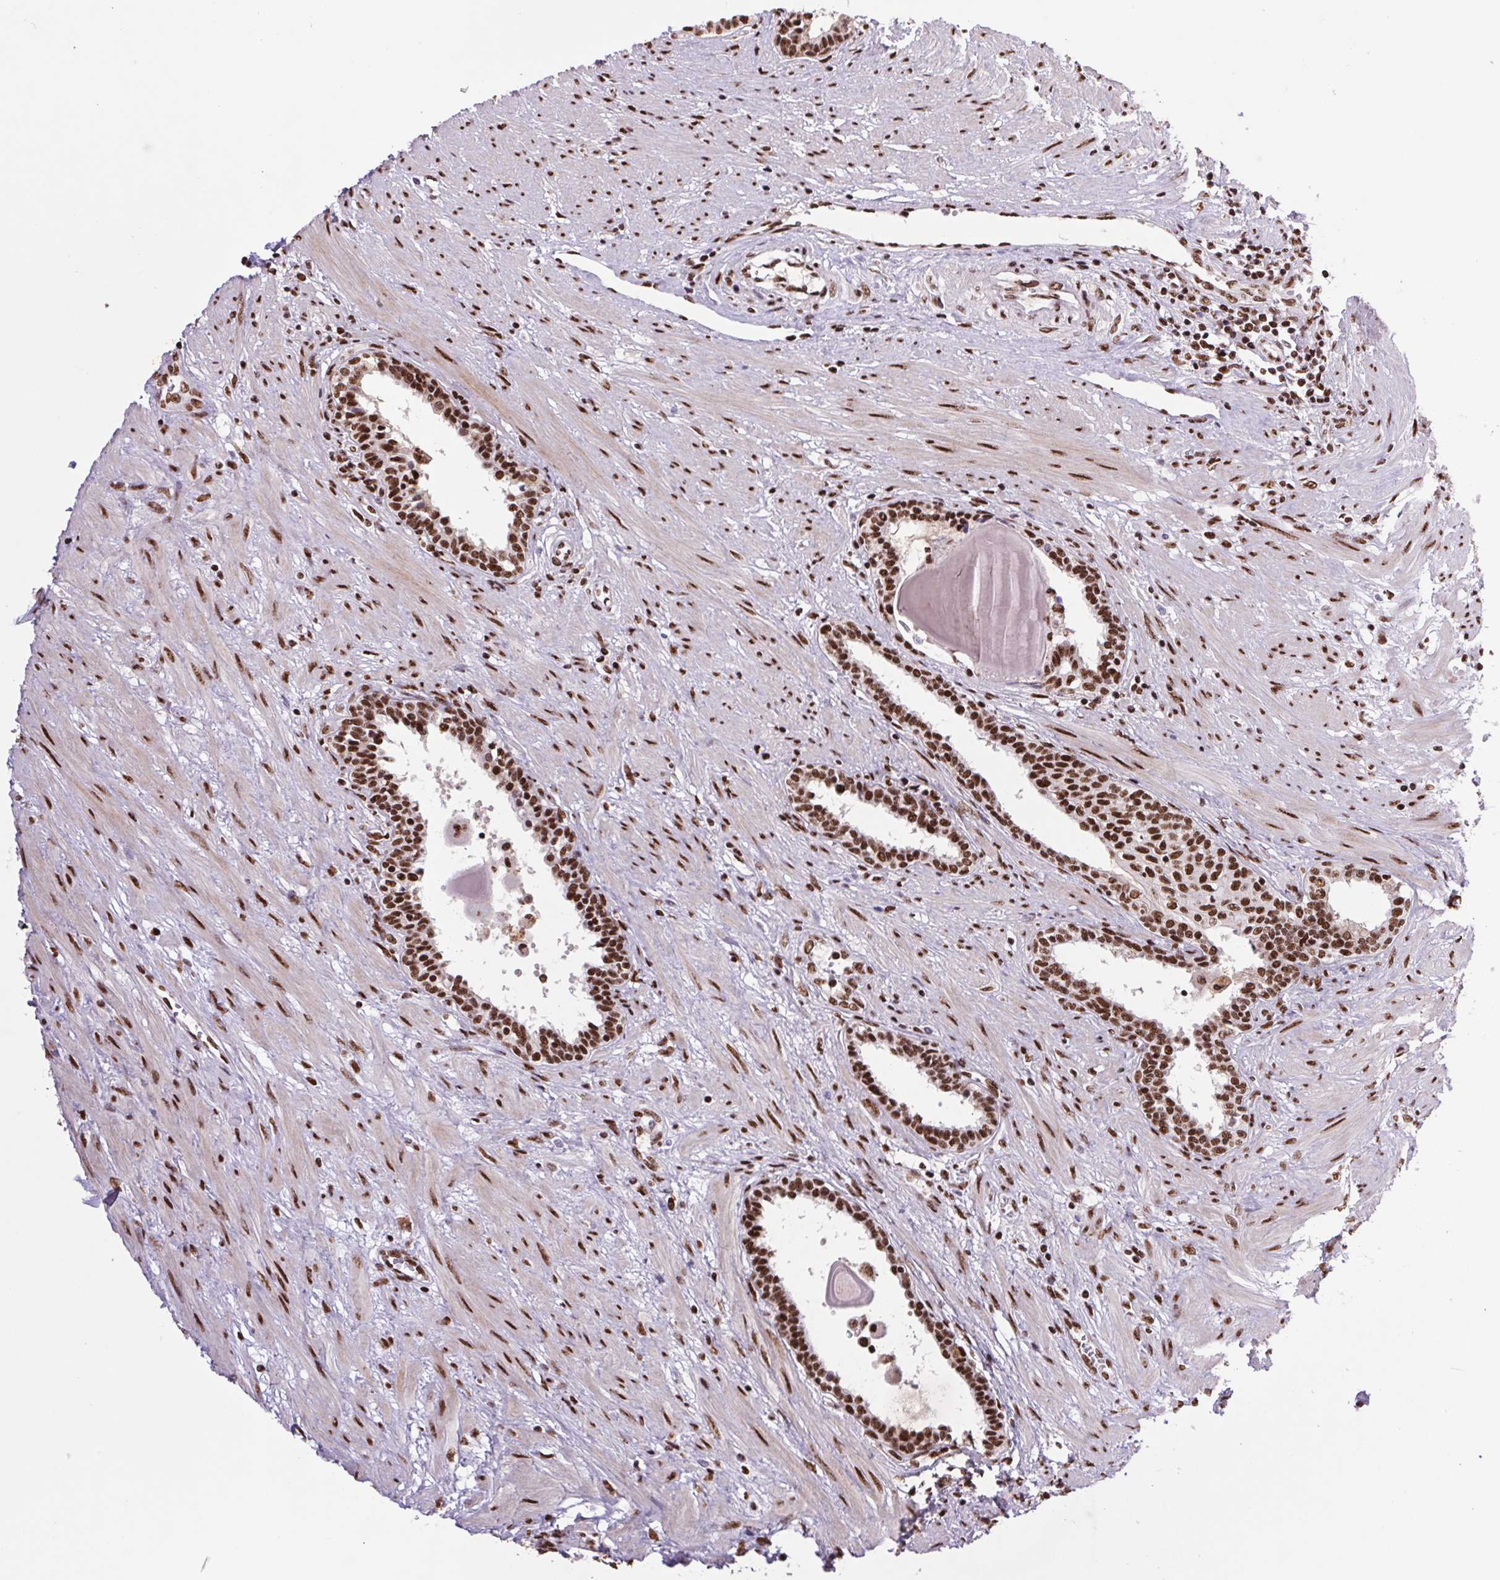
{"staining": {"intensity": "strong", "quantity": ">75%", "location": "nuclear"}, "tissue": "prostate", "cell_type": "Glandular cells", "image_type": "normal", "snomed": [{"axis": "morphology", "description": "Normal tissue, NOS"}, {"axis": "topography", "description": "Prostate"}], "caption": "Normal prostate demonstrates strong nuclear expression in about >75% of glandular cells, visualized by immunohistochemistry. The staining was performed using DAB (3,3'-diaminobenzidine), with brown indicating positive protein expression. Nuclei are stained blue with hematoxylin.", "gene": "LDLRAD4", "patient": {"sex": "male", "age": 55}}